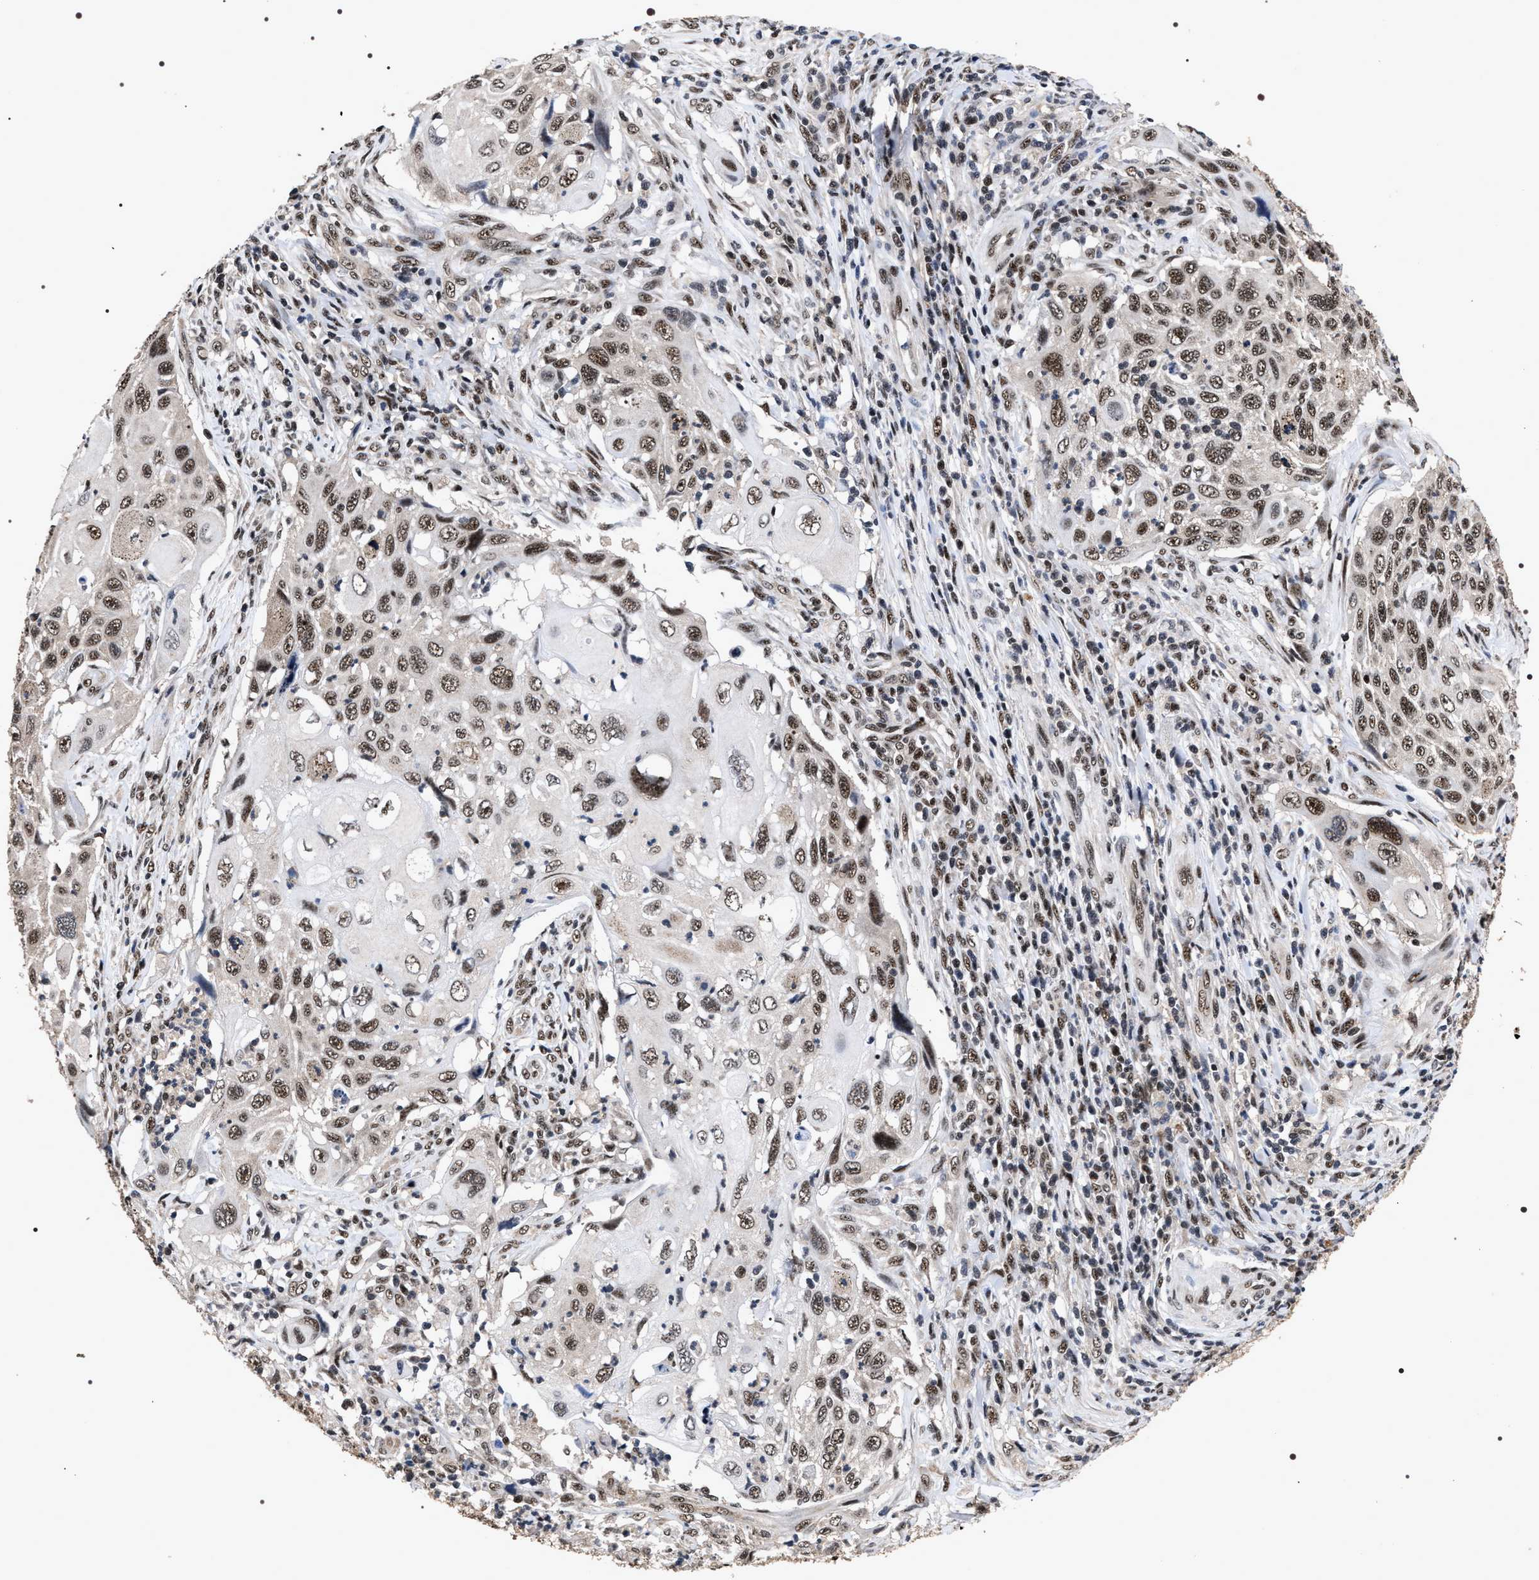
{"staining": {"intensity": "moderate", "quantity": ">75%", "location": "nuclear"}, "tissue": "cervical cancer", "cell_type": "Tumor cells", "image_type": "cancer", "snomed": [{"axis": "morphology", "description": "Squamous cell carcinoma, NOS"}, {"axis": "topography", "description": "Cervix"}], "caption": "Immunohistochemistry (IHC) histopathology image of neoplastic tissue: cervical squamous cell carcinoma stained using immunohistochemistry demonstrates medium levels of moderate protein expression localized specifically in the nuclear of tumor cells, appearing as a nuclear brown color.", "gene": "RRP1B", "patient": {"sex": "female", "age": 70}}